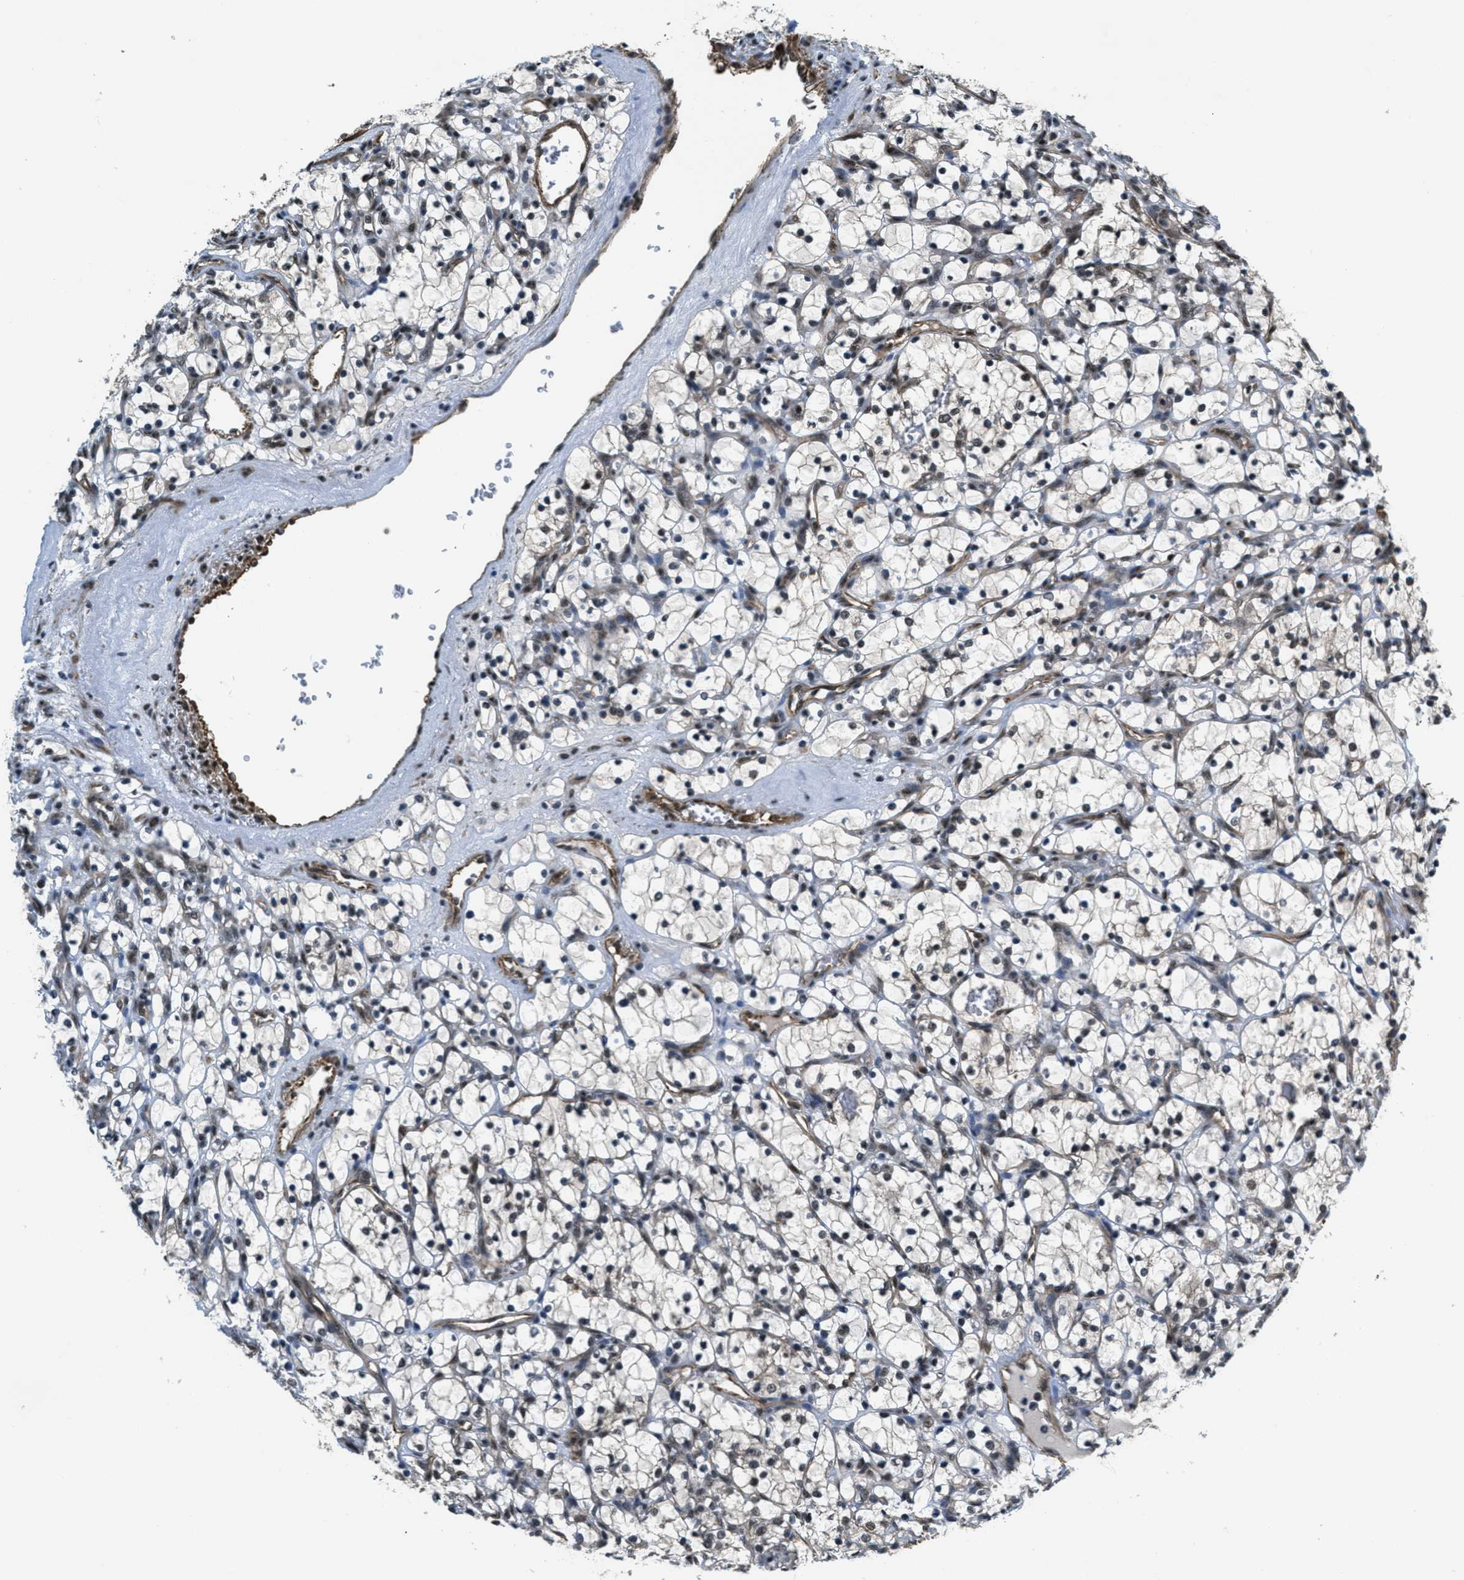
{"staining": {"intensity": "moderate", "quantity": ">75%", "location": "nuclear"}, "tissue": "renal cancer", "cell_type": "Tumor cells", "image_type": "cancer", "snomed": [{"axis": "morphology", "description": "Adenocarcinoma, NOS"}, {"axis": "topography", "description": "Kidney"}], "caption": "This is a histology image of IHC staining of renal cancer, which shows moderate staining in the nuclear of tumor cells.", "gene": "CFAP36", "patient": {"sex": "female", "age": 69}}